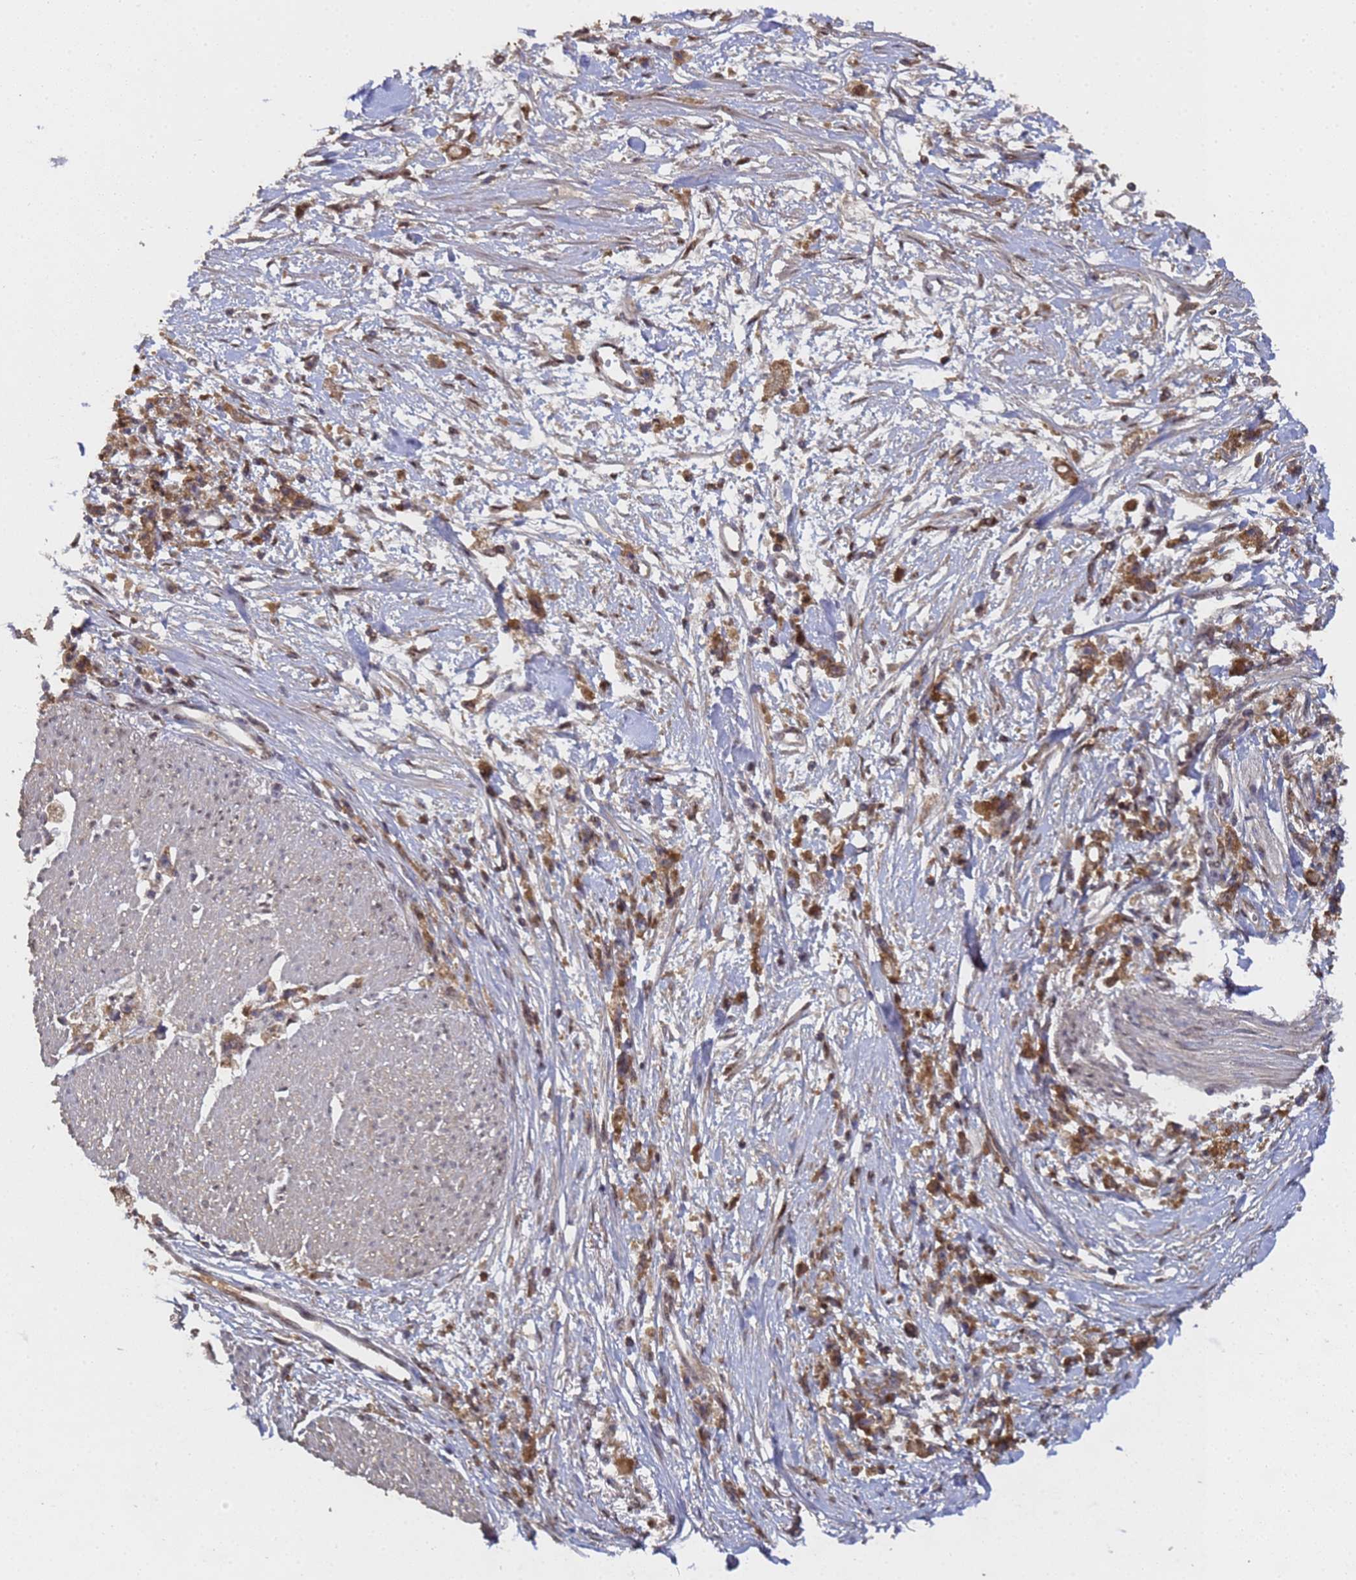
{"staining": {"intensity": "moderate", "quantity": ">75%", "location": "cytoplasmic/membranous"}, "tissue": "stomach cancer", "cell_type": "Tumor cells", "image_type": "cancer", "snomed": [{"axis": "morphology", "description": "Adenocarcinoma, NOS"}, {"axis": "topography", "description": "Stomach"}], "caption": "Tumor cells display moderate cytoplasmic/membranous positivity in approximately >75% of cells in adenocarcinoma (stomach). (DAB IHC with brightfield microscopy, high magnification).", "gene": "SECISBP2", "patient": {"sex": "female", "age": 59}}